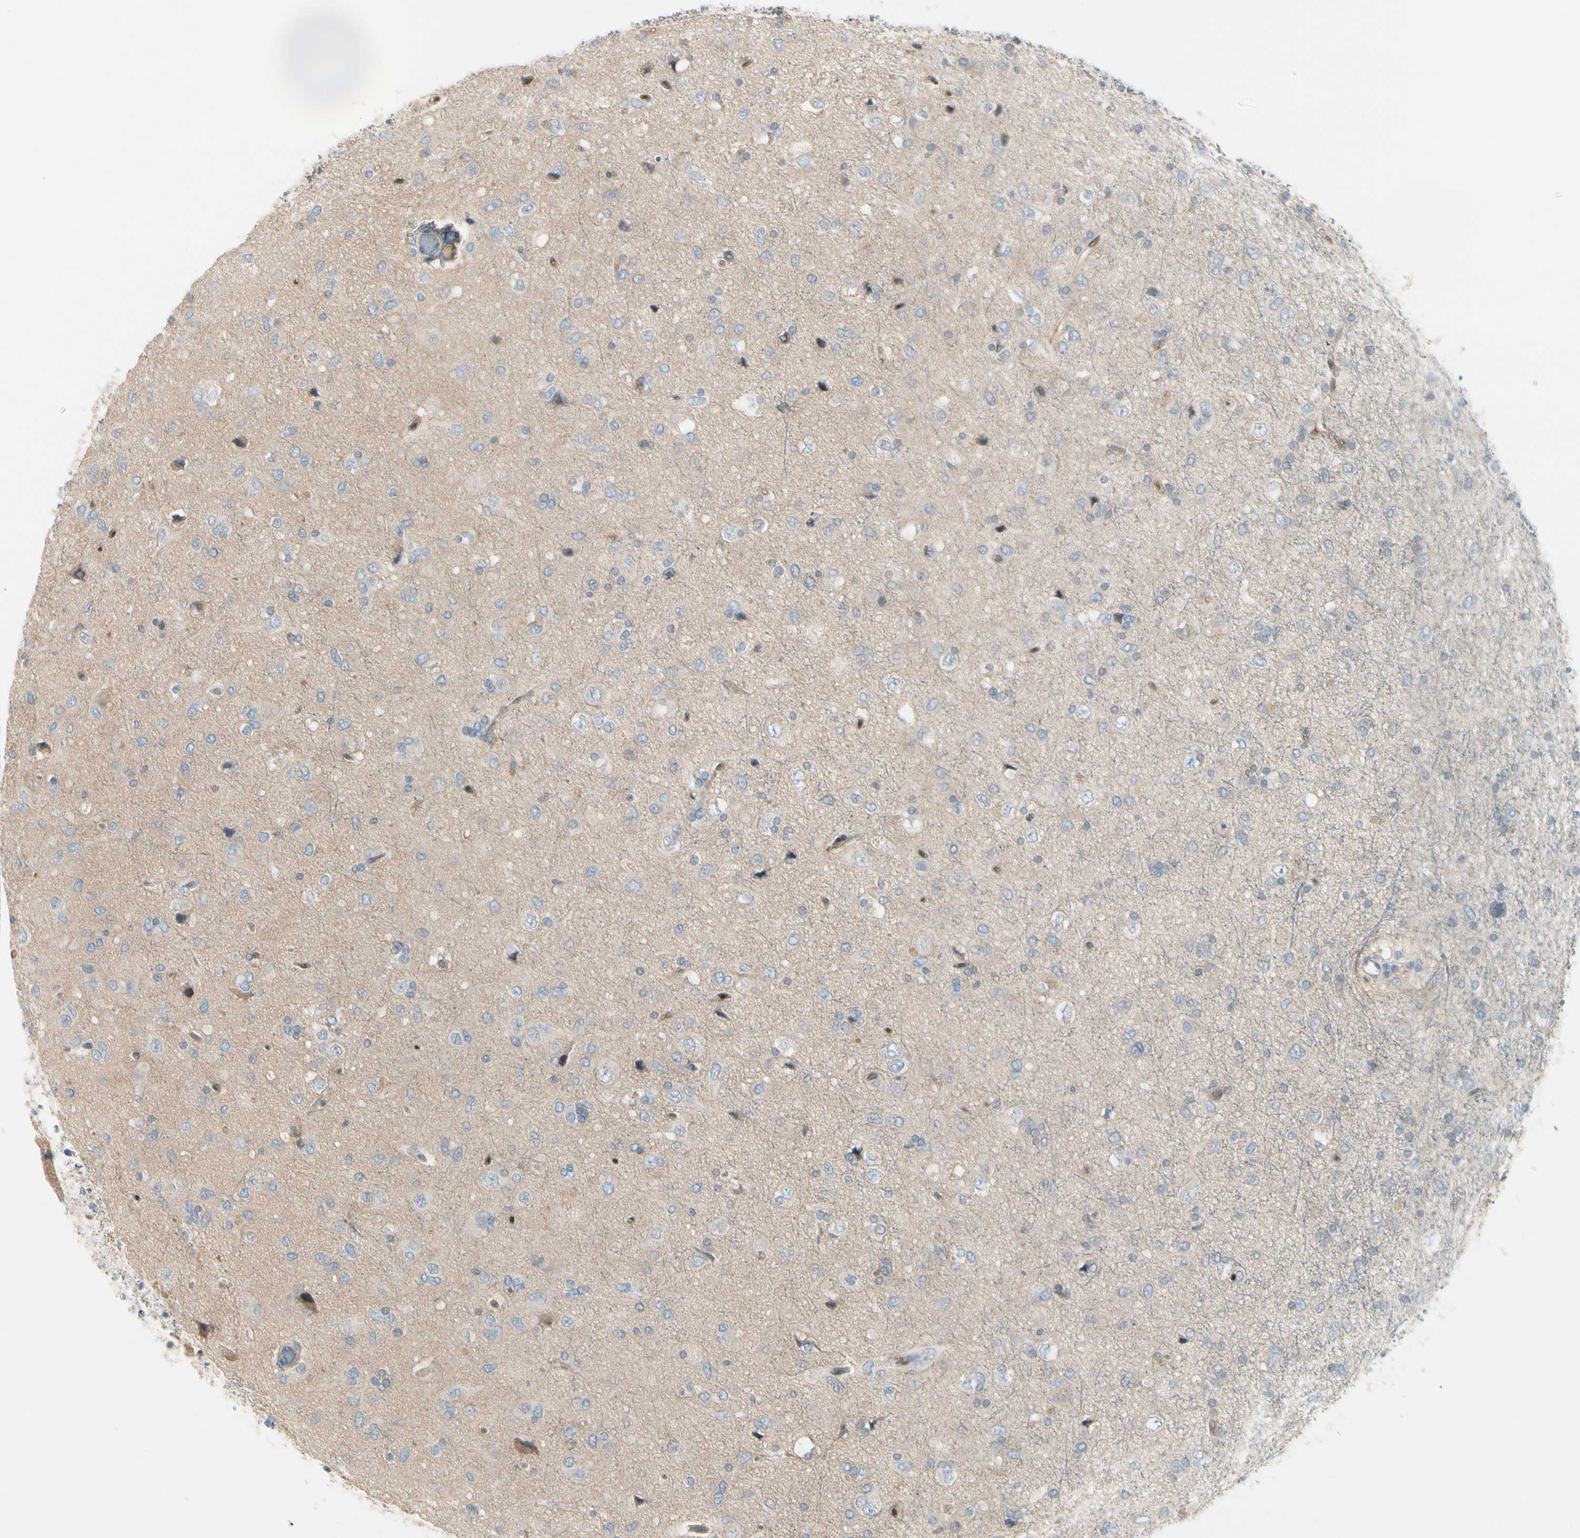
{"staining": {"intensity": "negative", "quantity": "none", "location": "none"}, "tissue": "glioma", "cell_type": "Tumor cells", "image_type": "cancer", "snomed": [{"axis": "morphology", "description": "Glioma, malignant, Low grade"}, {"axis": "topography", "description": "Brain"}], "caption": "This is a histopathology image of immunohistochemistry staining of low-grade glioma (malignant), which shows no expression in tumor cells.", "gene": "CYP2E1", "patient": {"sex": "male", "age": 77}}